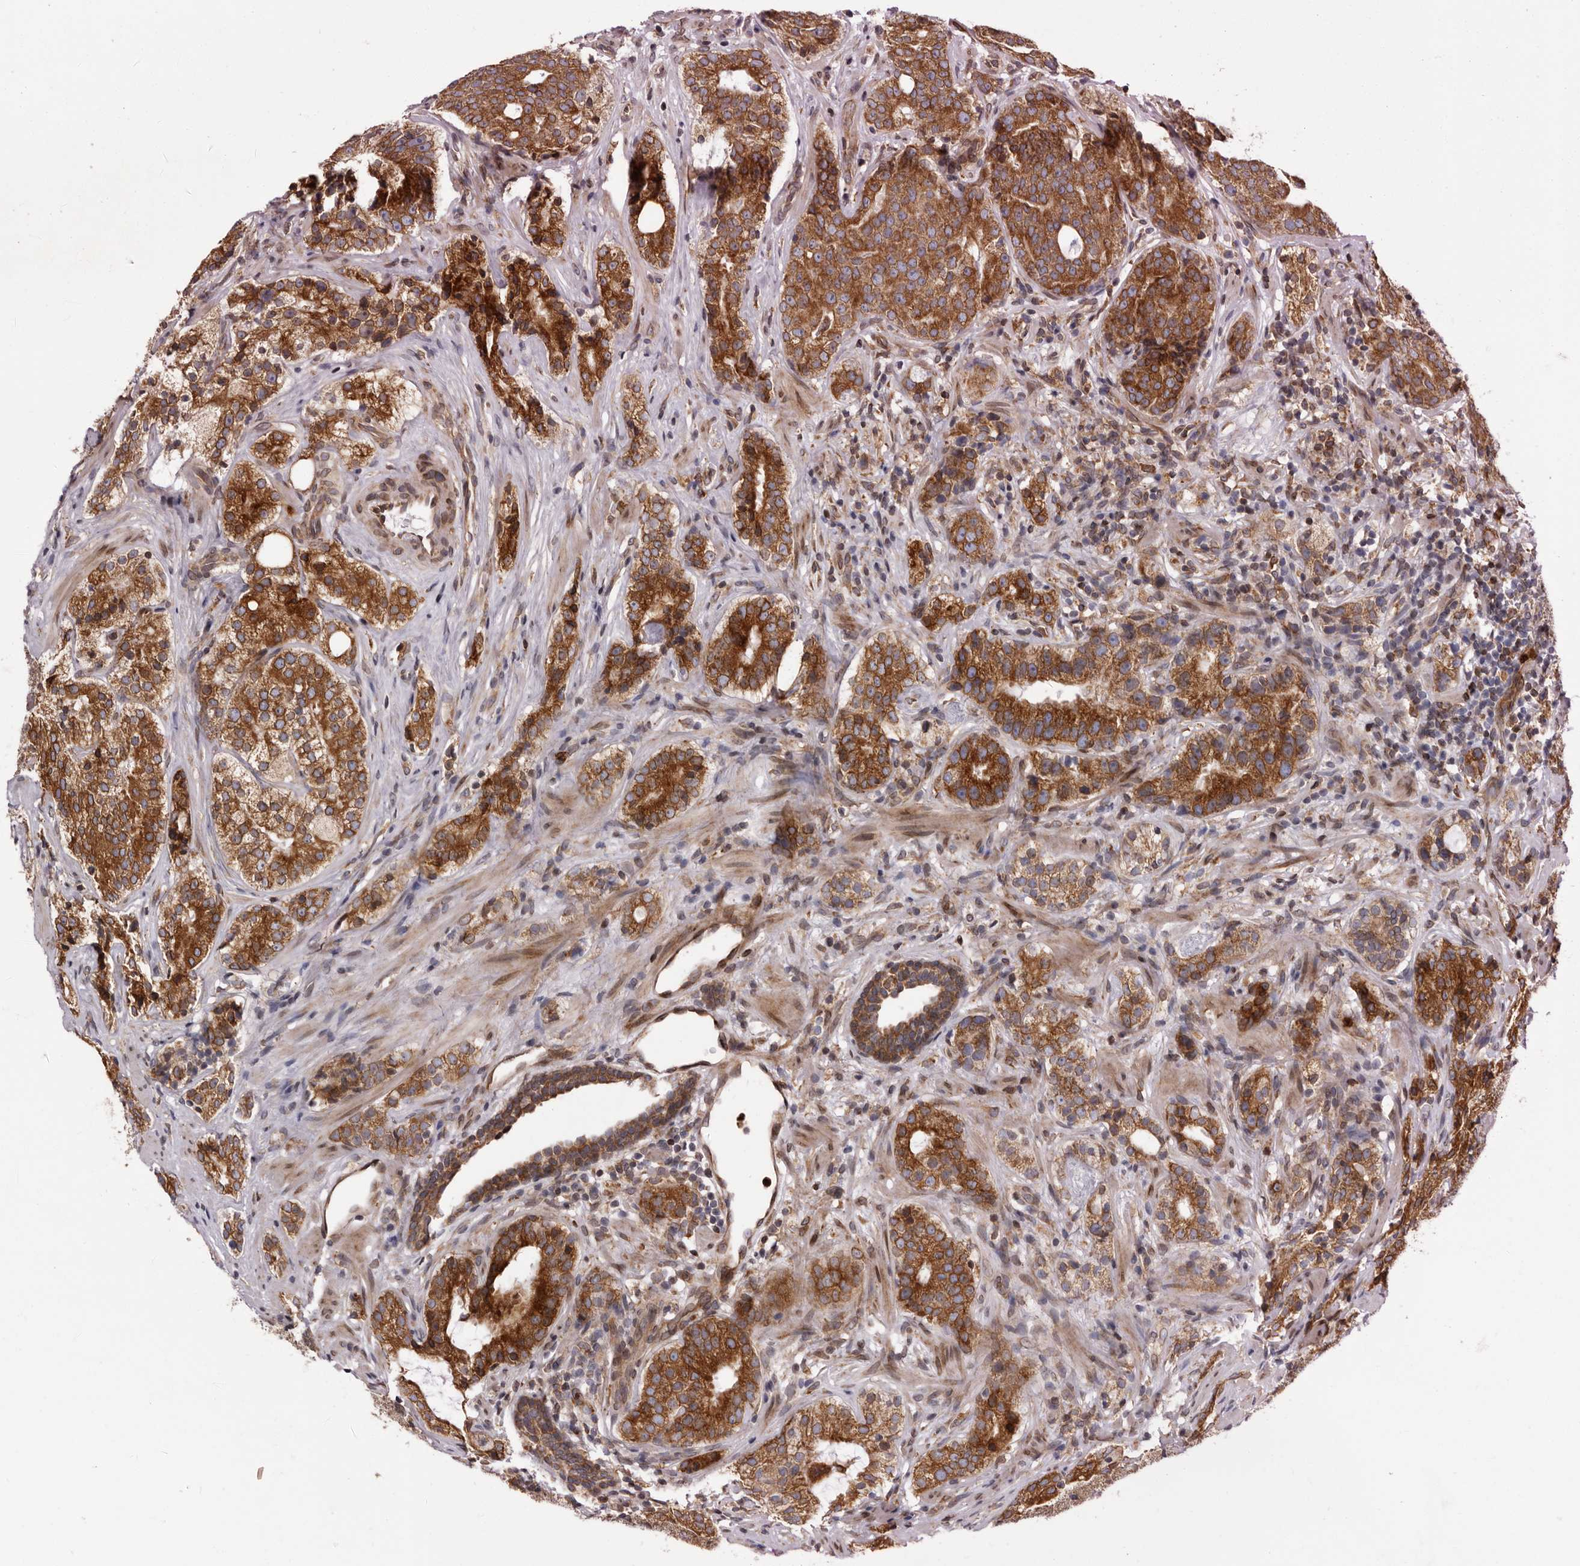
{"staining": {"intensity": "moderate", "quantity": ">75%", "location": "cytoplasmic/membranous"}, "tissue": "prostate cancer", "cell_type": "Tumor cells", "image_type": "cancer", "snomed": [{"axis": "morphology", "description": "Adenocarcinoma, High grade"}, {"axis": "topography", "description": "Prostate"}], "caption": "Approximately >75% of tumor cells in human prostate high-grade adenocarcinoma show moderate cytoplasmic/membranous protein staining as visualized by brown immunohistochemical staining.", "gene": "C4orf3", "patient": {"sex": "male", "age": 56}}